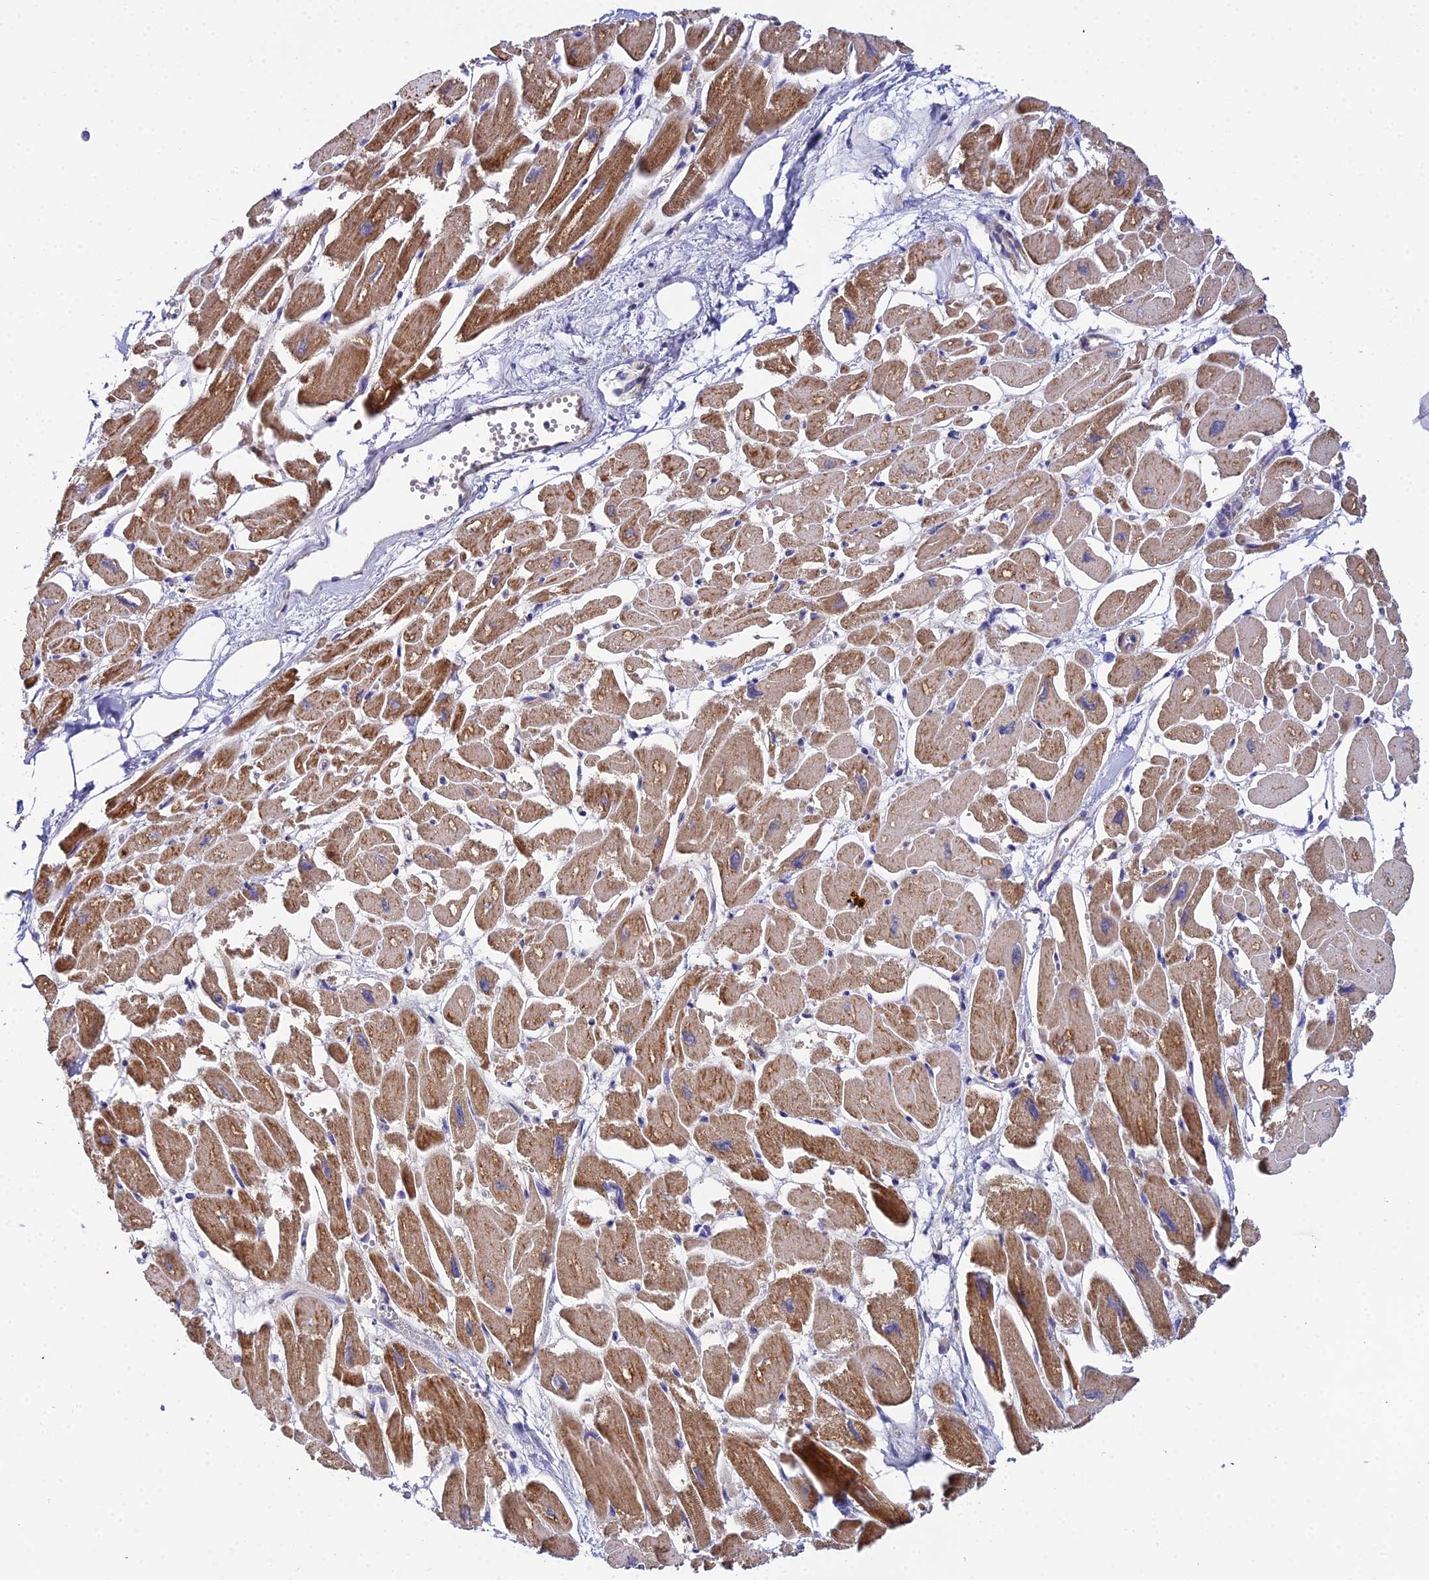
{"staining": {"intensity": "strong", "quantity": ">75%", "location": "cytoplasmic/membranous"}, "tissue": "heart muscle", "cell_type": "Cardiomyocytes", "image_type": "normal", "snomed": [{"axis": "morphology", "description": "Normal tissue, NOS"}, {"axis": "topography", "description": "Heart"}], "caption": "Immunohistochemistry (IHC) photomicrograph of unremarkable heart muscle: human heart muscle stained using immunohistochemistry (IHC) demonstrates high levels of strong protein expression localized specifically in the cytoplasmic/membranous of cardiomyocytes, appearing as a cytoplasmic/membranous brown color.", "gene": "ACOT1", "patient": {"sex": "male", "age": 54}}